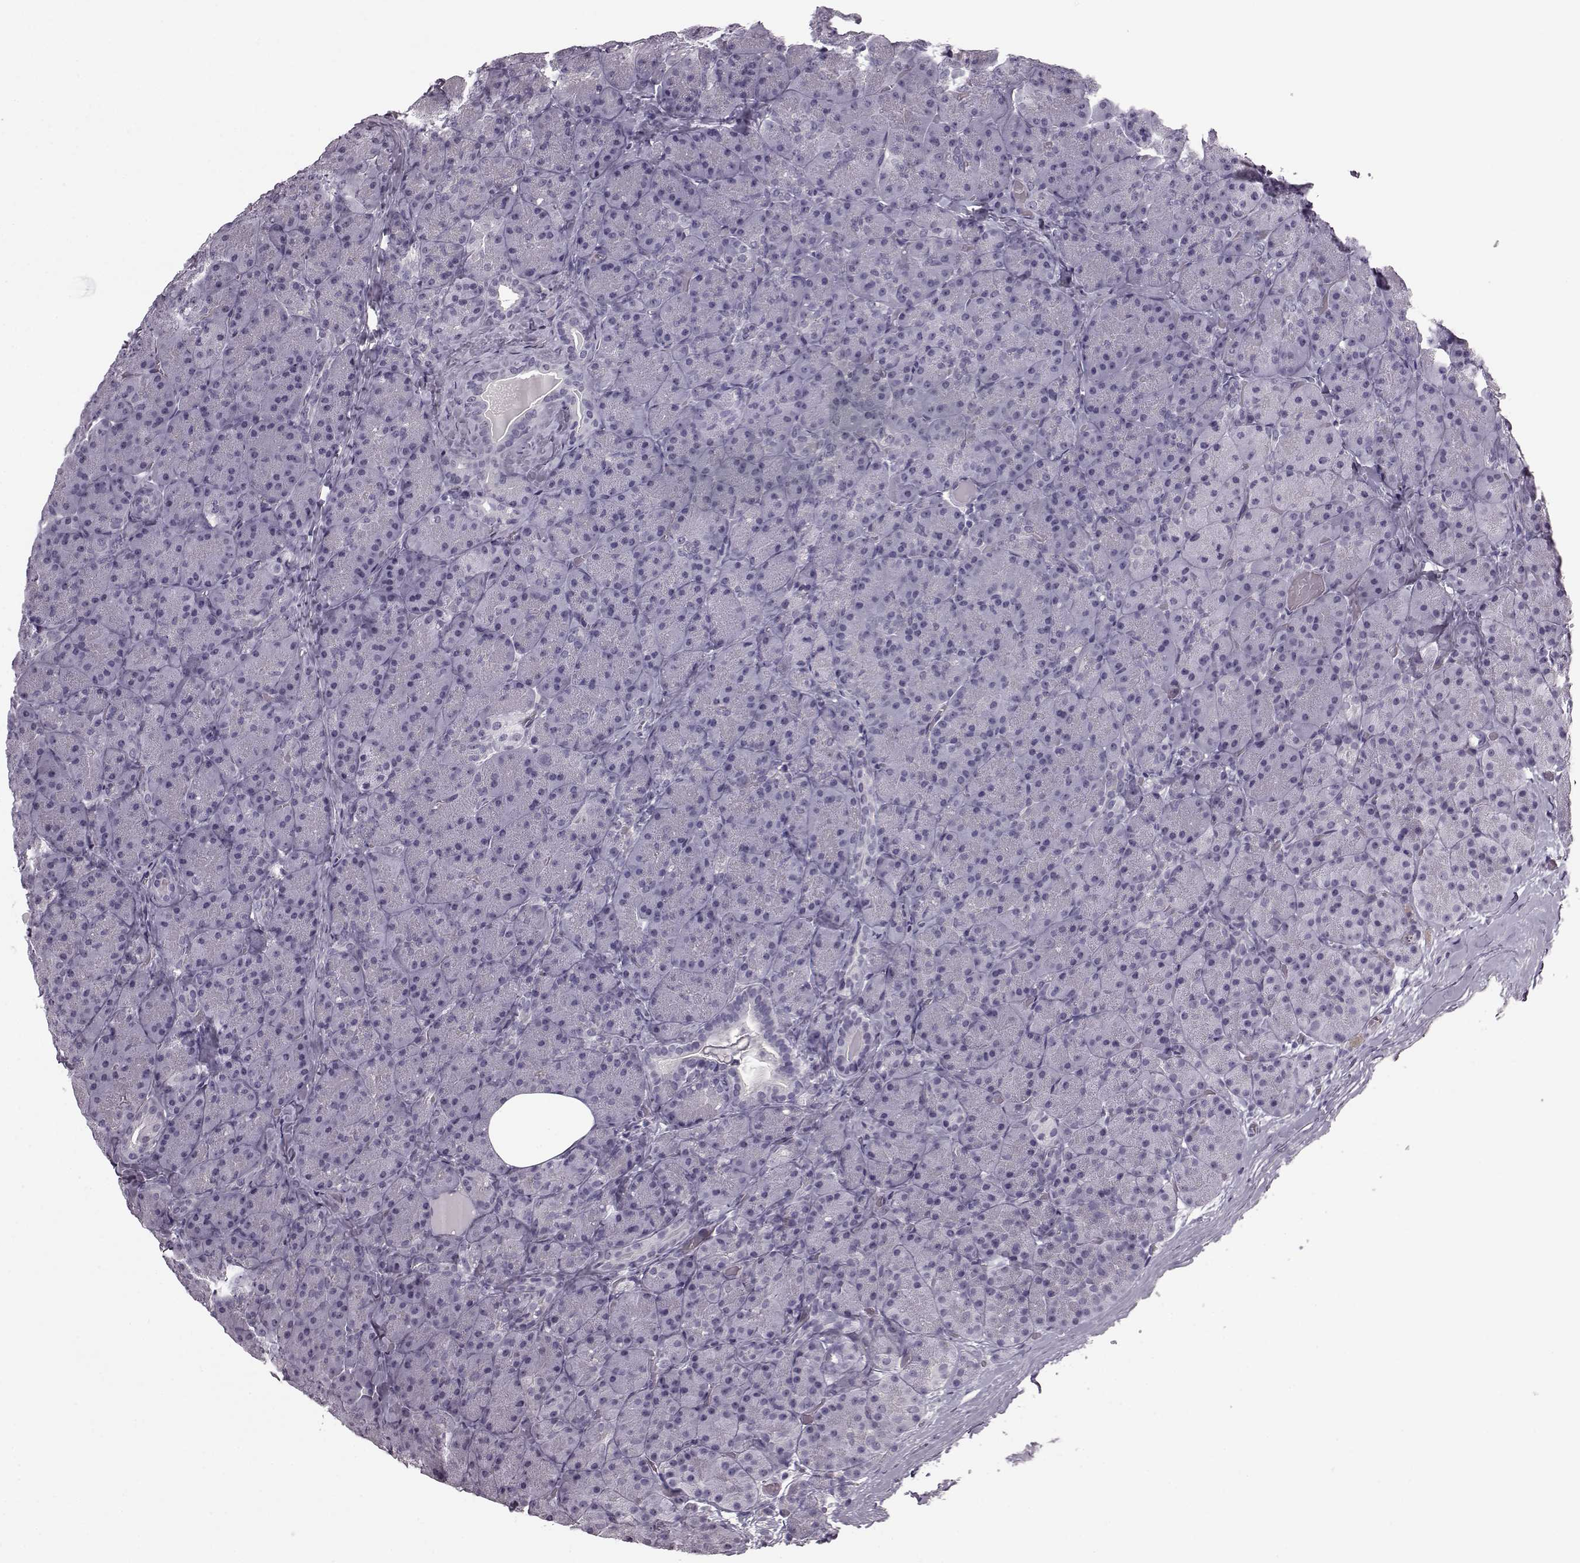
{"staining": {"intensity": "negative", "quantity": "none", "location": "none"}, "tissue": "pancreas", "cell_type": "Exocrine glandular cells", "image_type": "normal", "snomed": [{"axis": "morphology", "description": "Normal tissue, NOS"}, {"axis": "topography", "description": "Pancreas"}], "caption": "IHC of benign human pancreas displays no expression in exocrine glandular cells. (DAB (3,3'-diaminobenzidine) immunohistochemistry, high magnification).", "gene": "PRPH2", "patient": {"sex": "male", "age": 57}}